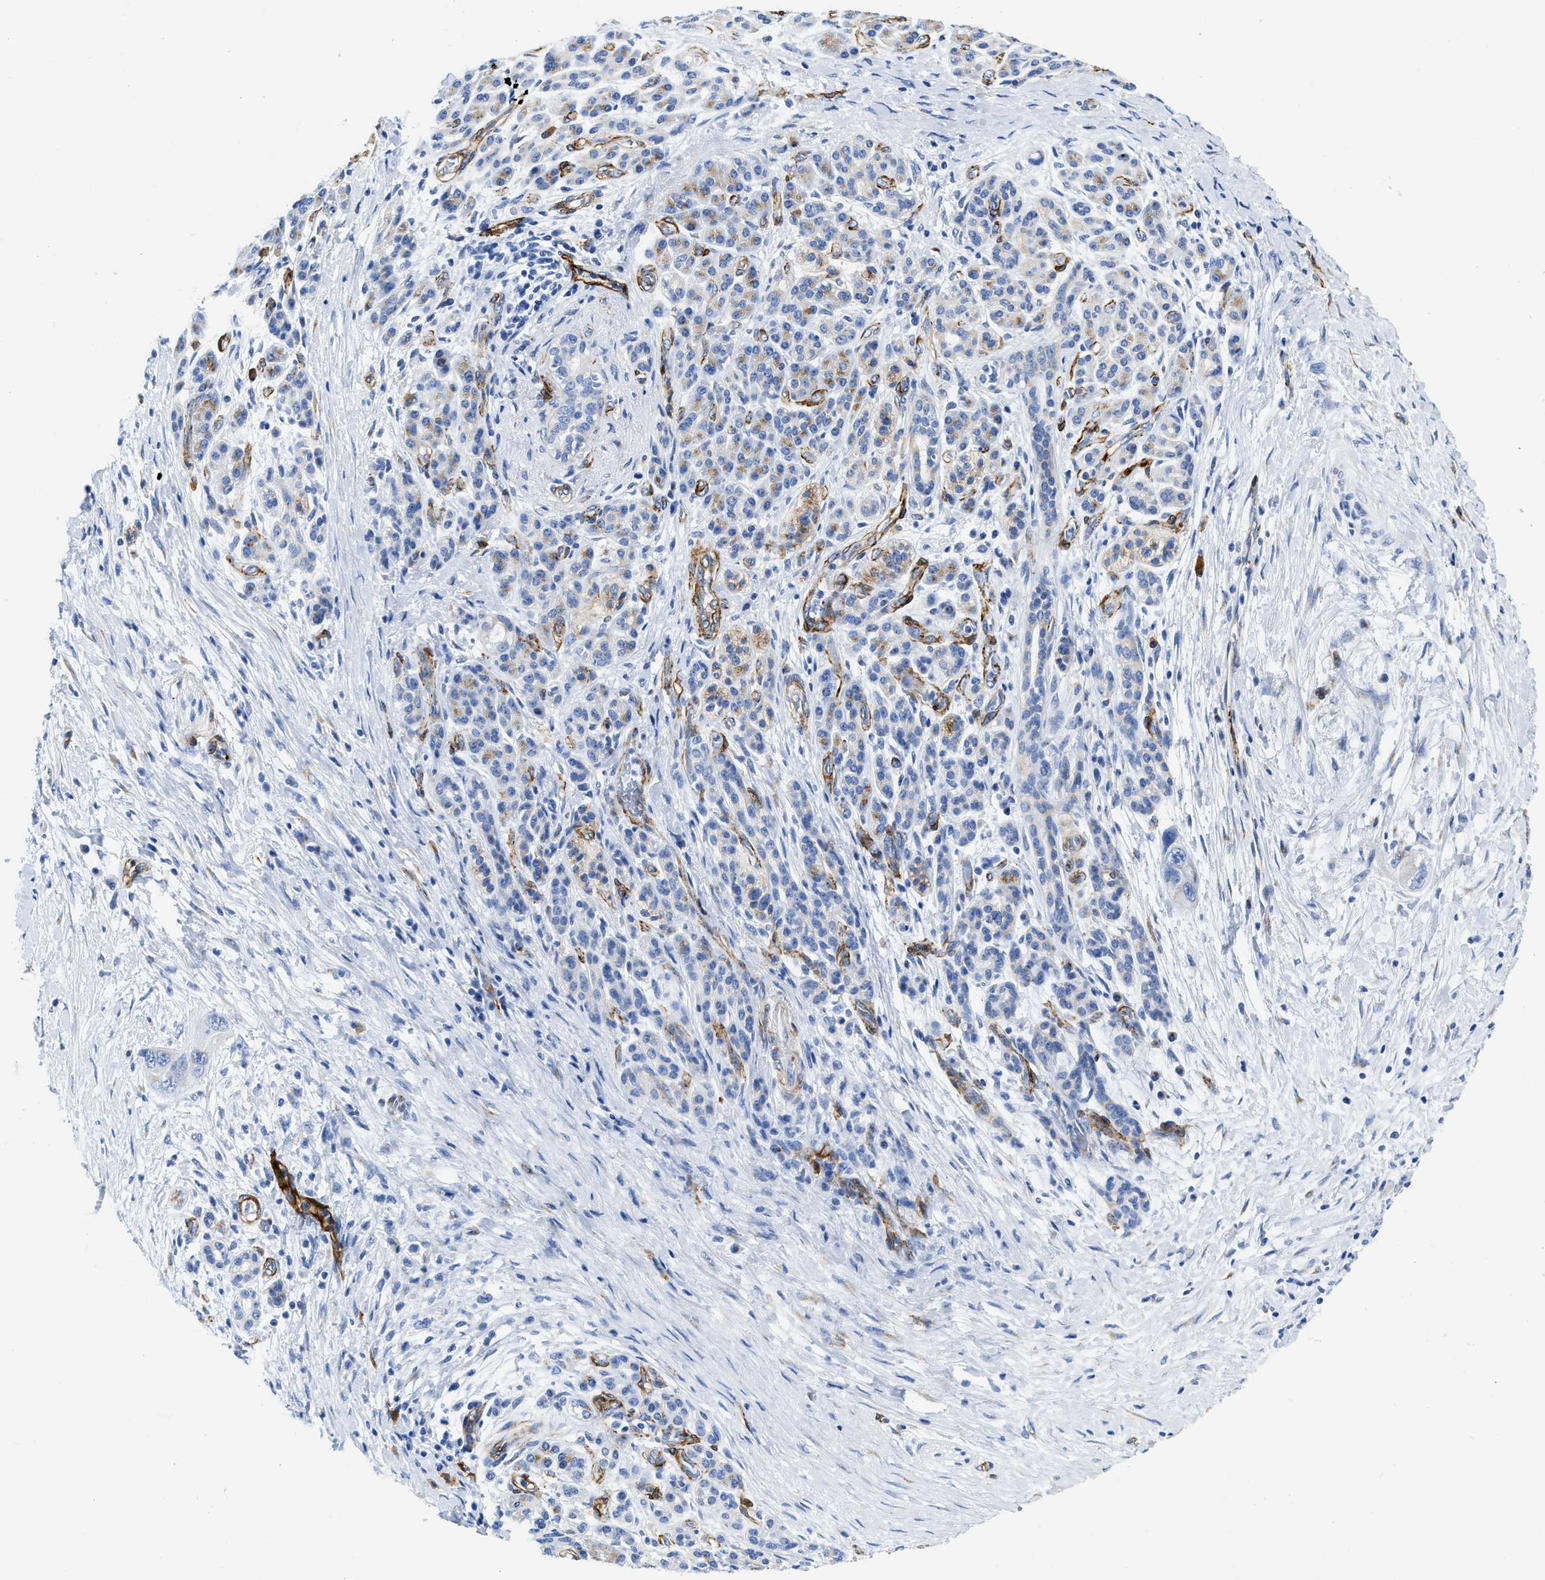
{"staining": {"intensity": "moderate", "quantity": "<25%", "location": "cytoplasmic/membranous"}, "tissue": "pancreatic cancer", "cell_type": "Tumor cells", "image_type": "cancer", "snomed": [{"axis": "morphology", "description": "Adenocarcinoma, NOS"}, {"axis": "topography", "description": "Pancreas"}], "caption": "Protein staining of adenocarcinoma (pancreatic) tissue exhibits moderate cytoplasmic/membranous staining in about <25% of tumor cells.", "gene": "TVP23B", "patient": {"sex": "female", "age": 70}}